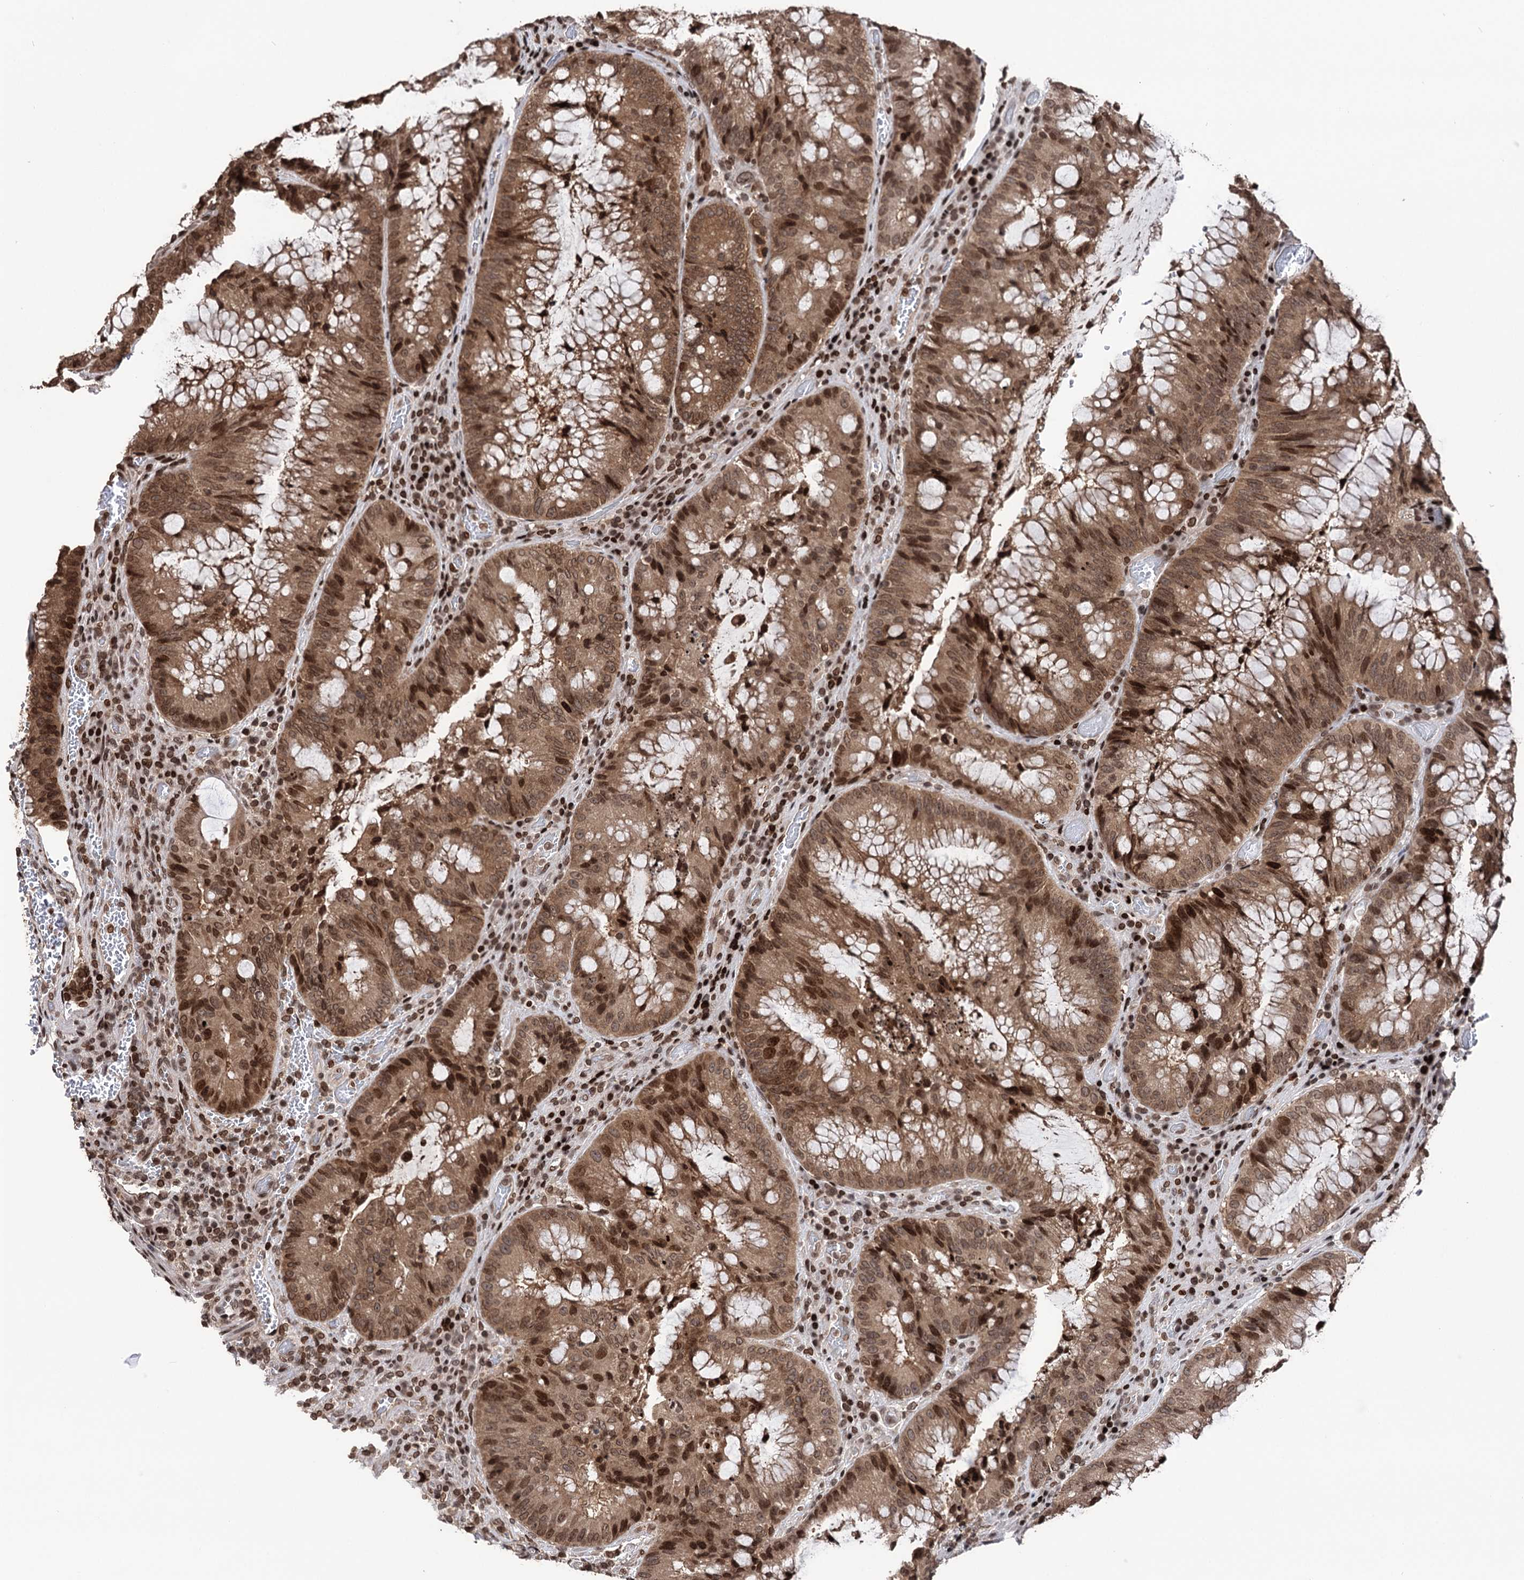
{"staining": {"intensity": "moderate", "quantity": ">75%", "location": "cytoplasmic/membranous,nuclear"}, "tissue": "colorectal cancer", "cell_type": "Tumor cells", "image_type": "cancer", "snomed": [{"axis": "morphology", "description": "Adenocarcinoma, NOS"}, {"axis": "topography", "description": "Rectum"}], "caption": "Immunohistochemical staining of colorectal cancer (adenocarcinoma) displays medium levels of moderate cytoplasmic/membranous and nuclear positivity in approximately >75% of tumor cells.", "gene": "CCDC77", "patient": {"sex": "male", "age": 69}}